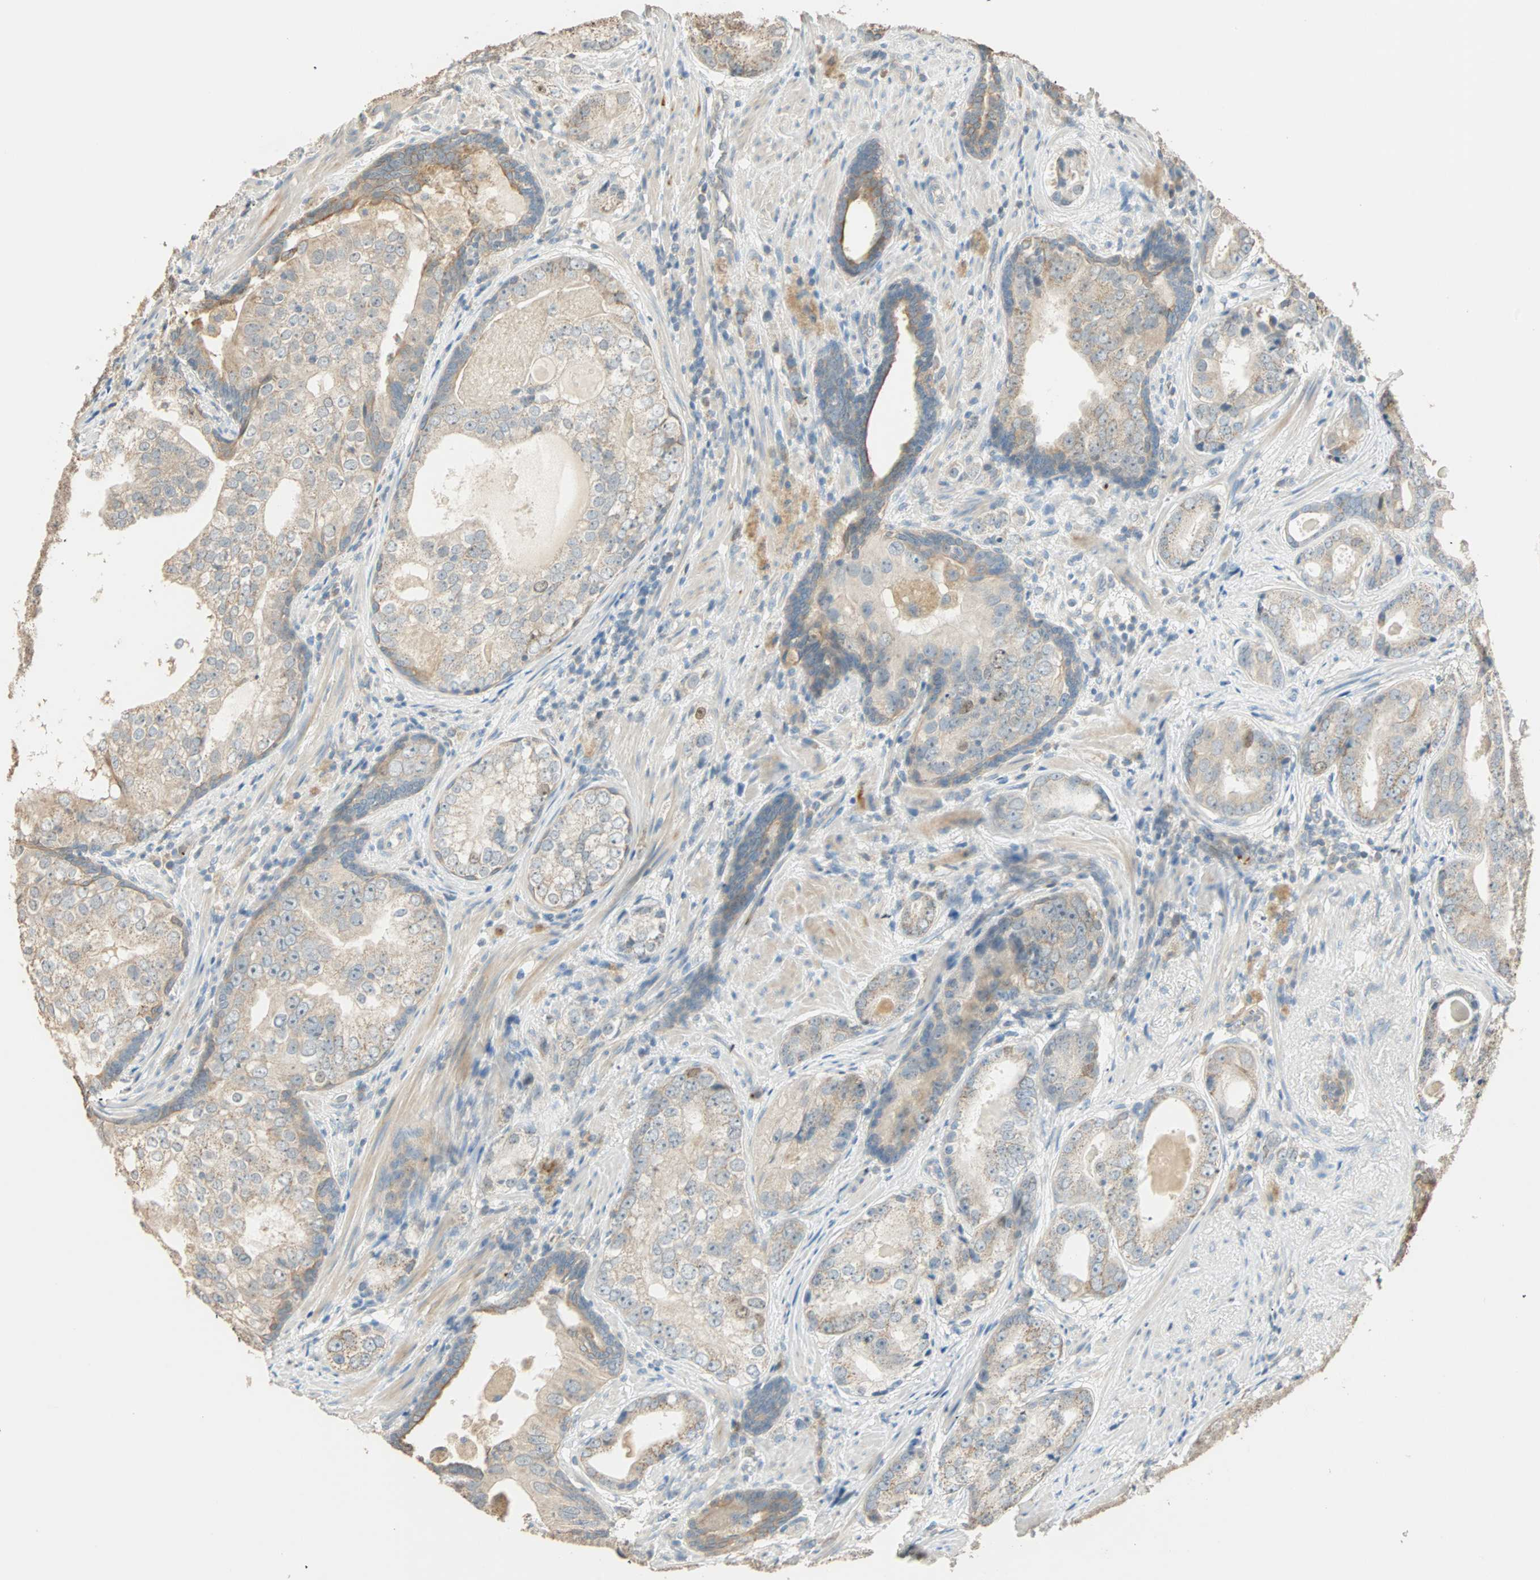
{"staining": {"intensity": "weak", "quantity": "<25%", "location": "cytoplasmic/membranous"}, "tissue": "prostate cancer", "cell_type": "Tumor cells", "image_type": "cancer", "snomed": [{"axis": "morphology", "description": "Adenocarcinoma, High grade"}, {"axis": "topography", "description": "Prostate"}], "caption": "This is a photomicrograph of IHC staining of prostate cancer, which shows no positivity in tumor cells. Brightfield microscopy of immunohistochemistry stained with DAB (brown) and hematoxylin (blue), captured at high magnification.", "gene": "RAD18", "patient": {"sex": "male", "age": 66}}